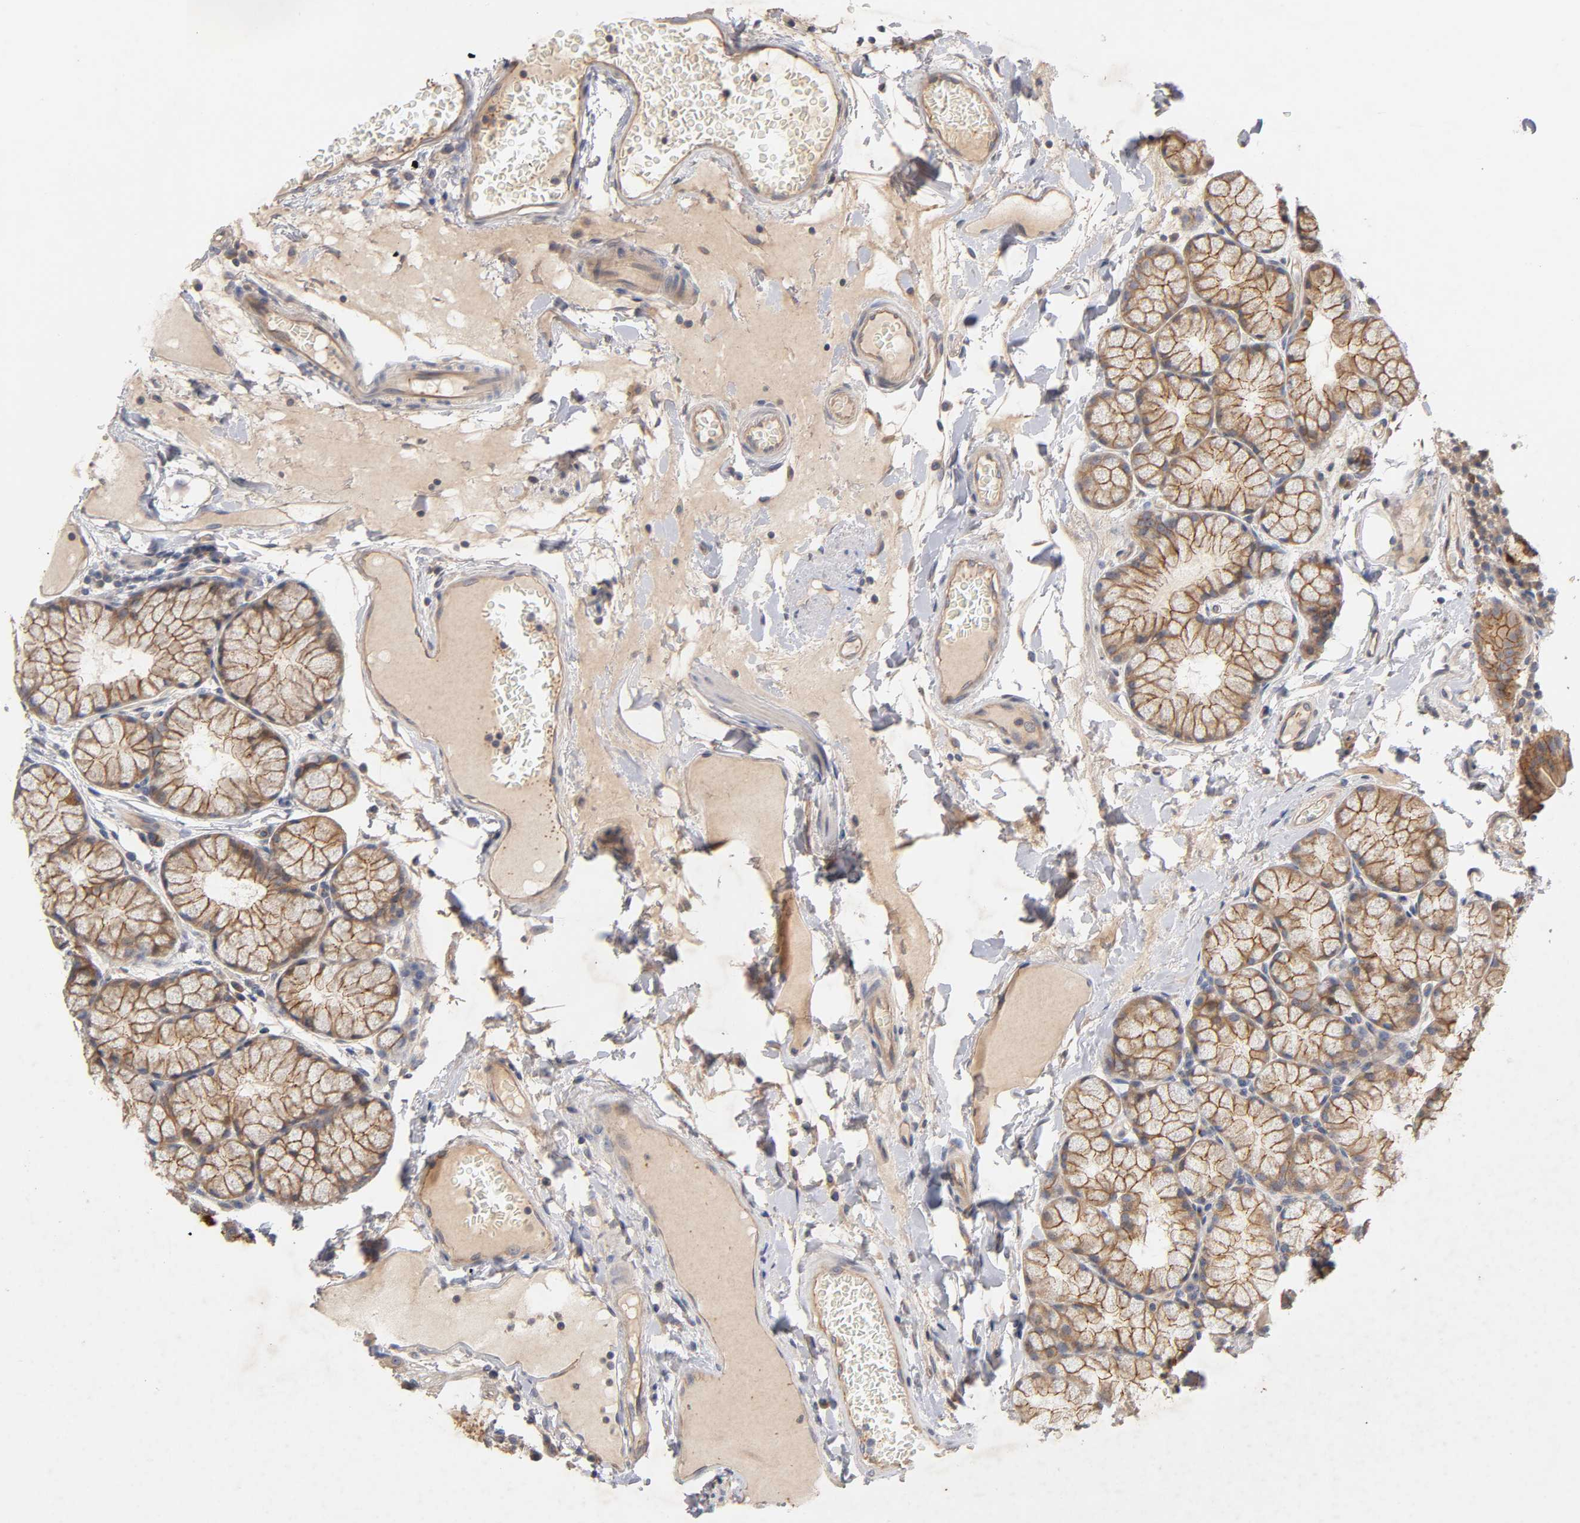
{"staining": {"intensity": "strong", "quantity": ">75%", "location": "cytoplasmic/membranous"}, "tissue": "duodenum", "cell_type": "Glandular cells", "image_type": "normal", "snomed": [{"axis": "morphology", "description": "Normal tissue, NOS"}, {"axis": "topography", "description": "Duodenum"}], "caption": "DAB (3,3'-diaminobenzidine) immunohistochemical staining of benign human duodenum exhibits strong cytoplasmic/membranous protein staining in approximately >75% of glandular cells. Using DAB (brown) and hematoxylin (blue) stains, captured at high magnification using brightfield microscopy.", "gene": "PDZD11", "patient": {"sex": "male", "age": 50}}